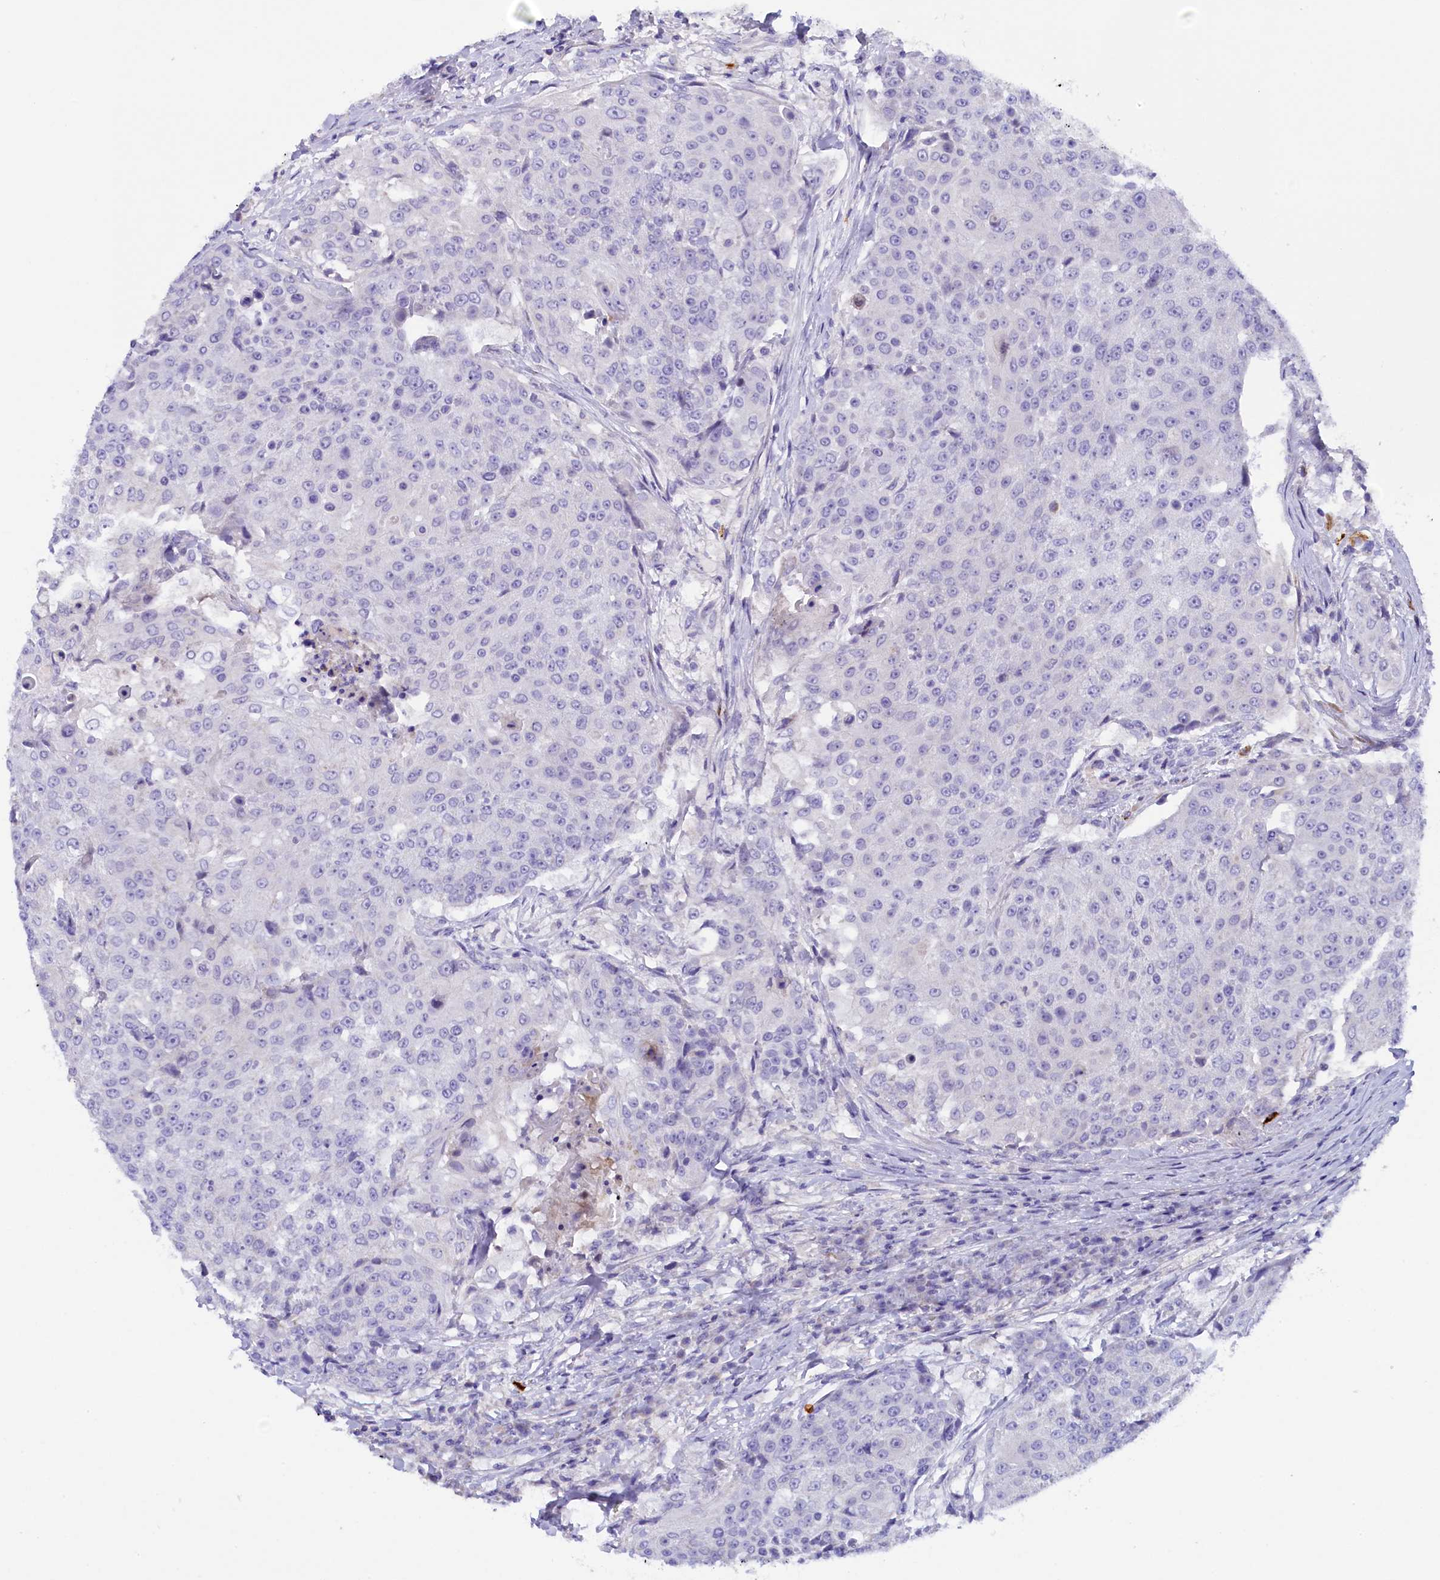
{"staining": {"intensity": "negative", "quantity": "none", "location": "none"}, "tissue": "urothelial cancer", "cell_type": "Tumor cells", "image_type": "cancer", "snomed": [{"axis": "morphology", "description": "Urothelial carcinoma, High grade"}, {"axis": "topography", "description": "Urinary bladder"}], "caption": "Immunohistochemistry (IHC) histopathology image of neoplastic tissue: human urothelial cancer stained with DAB (3,3'-diaminobenzidine) displays no significant protein positivity in tumor cells.", "gene": "RTTN", "patient": {"sex": "female", "age": 63}}